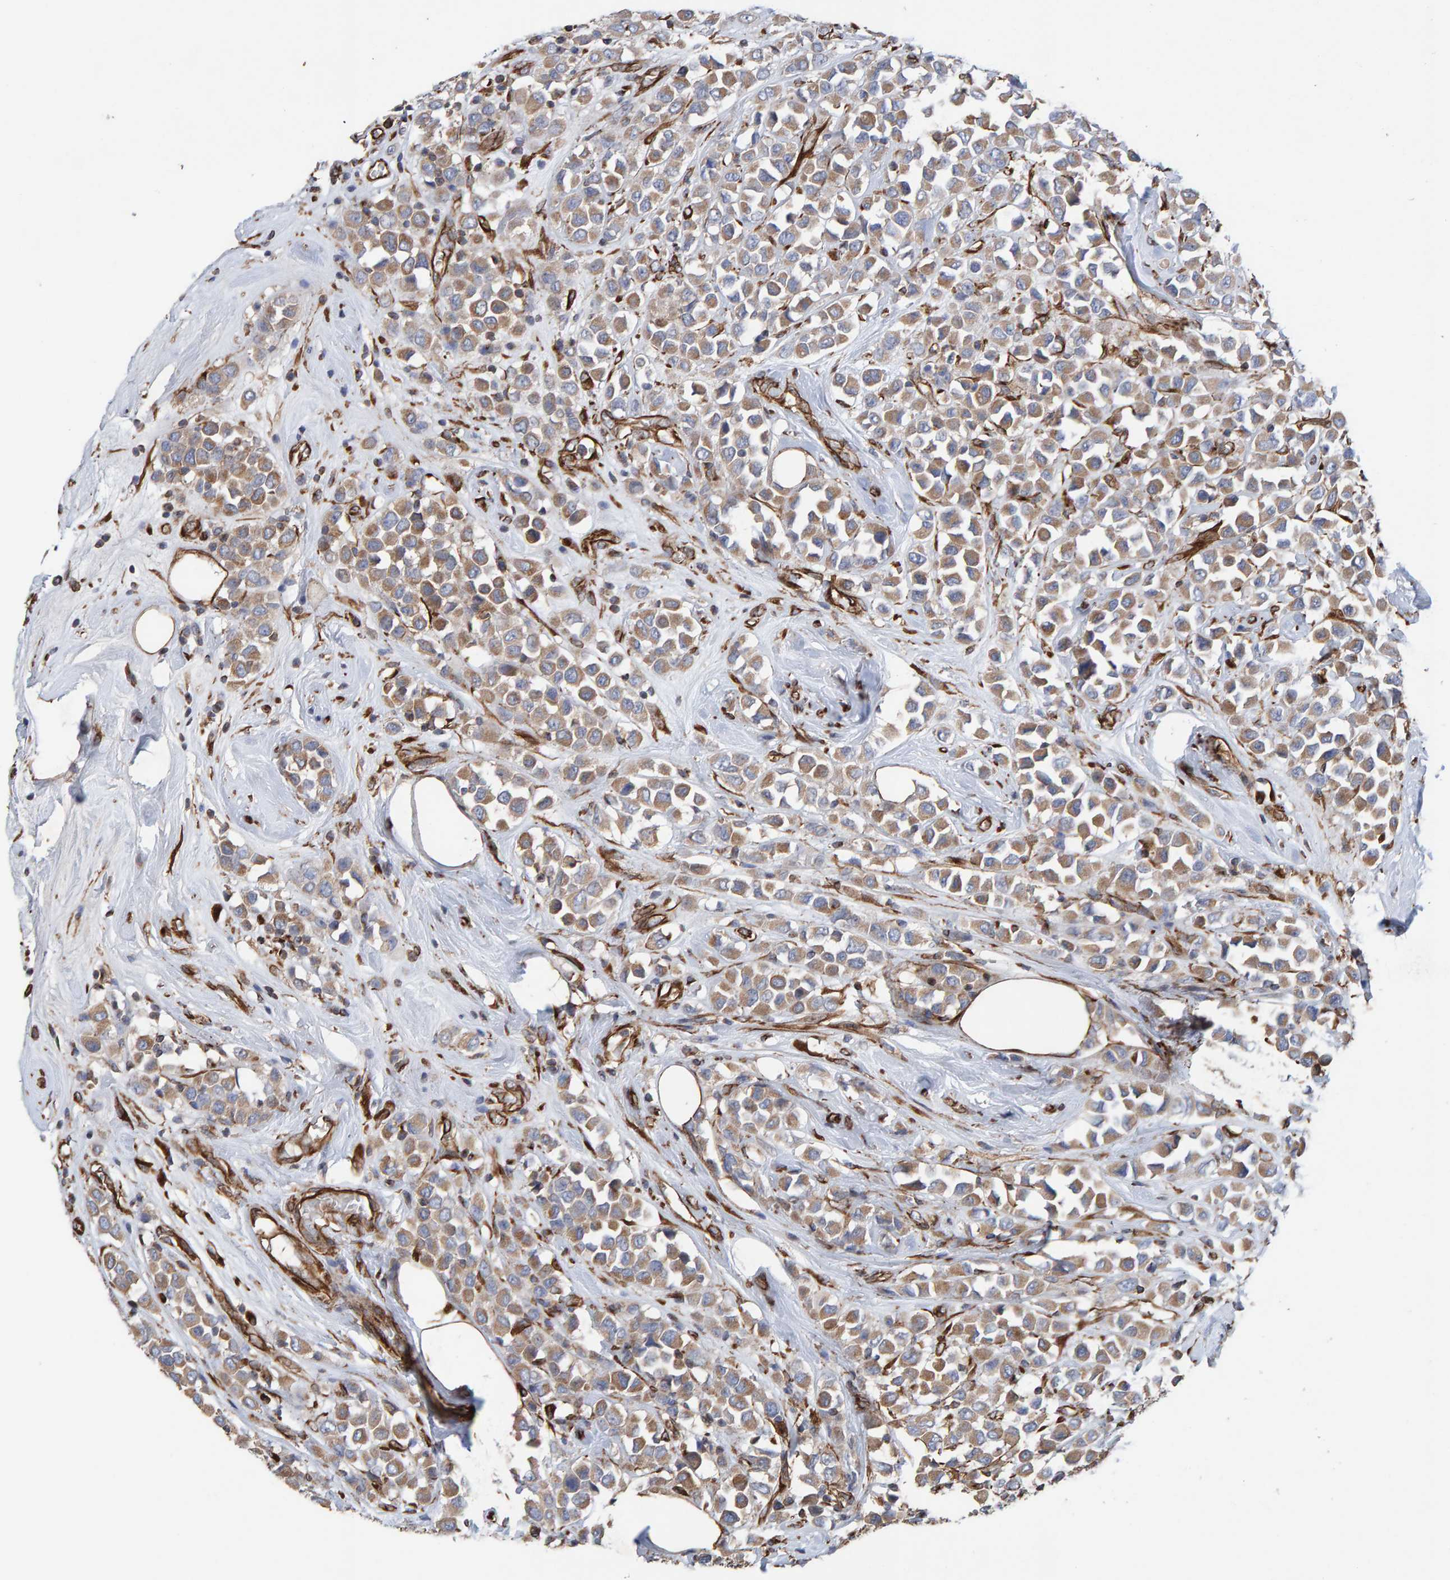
{"staining": {"intensity": "weak", "quantity": ">75%", "location": "cytoplasmic/membranous"}, "tissue": "breast cancer", "cell_type": "Tumor cells", "image_type": "cancer", "snomed": [{"axis": "morphology", "description": "Duct carcinoma"}, {"axis": "topography", "description": "Breast"}], "caption": "Immunohistochemical staining of human intraductal carcinoma (breast) shows weak cytoplasmic/membranous protein expression in approximately >75% of tumor cells.", "gene": "ZNF347", "patient": {"sex": "female", "age": 61}}